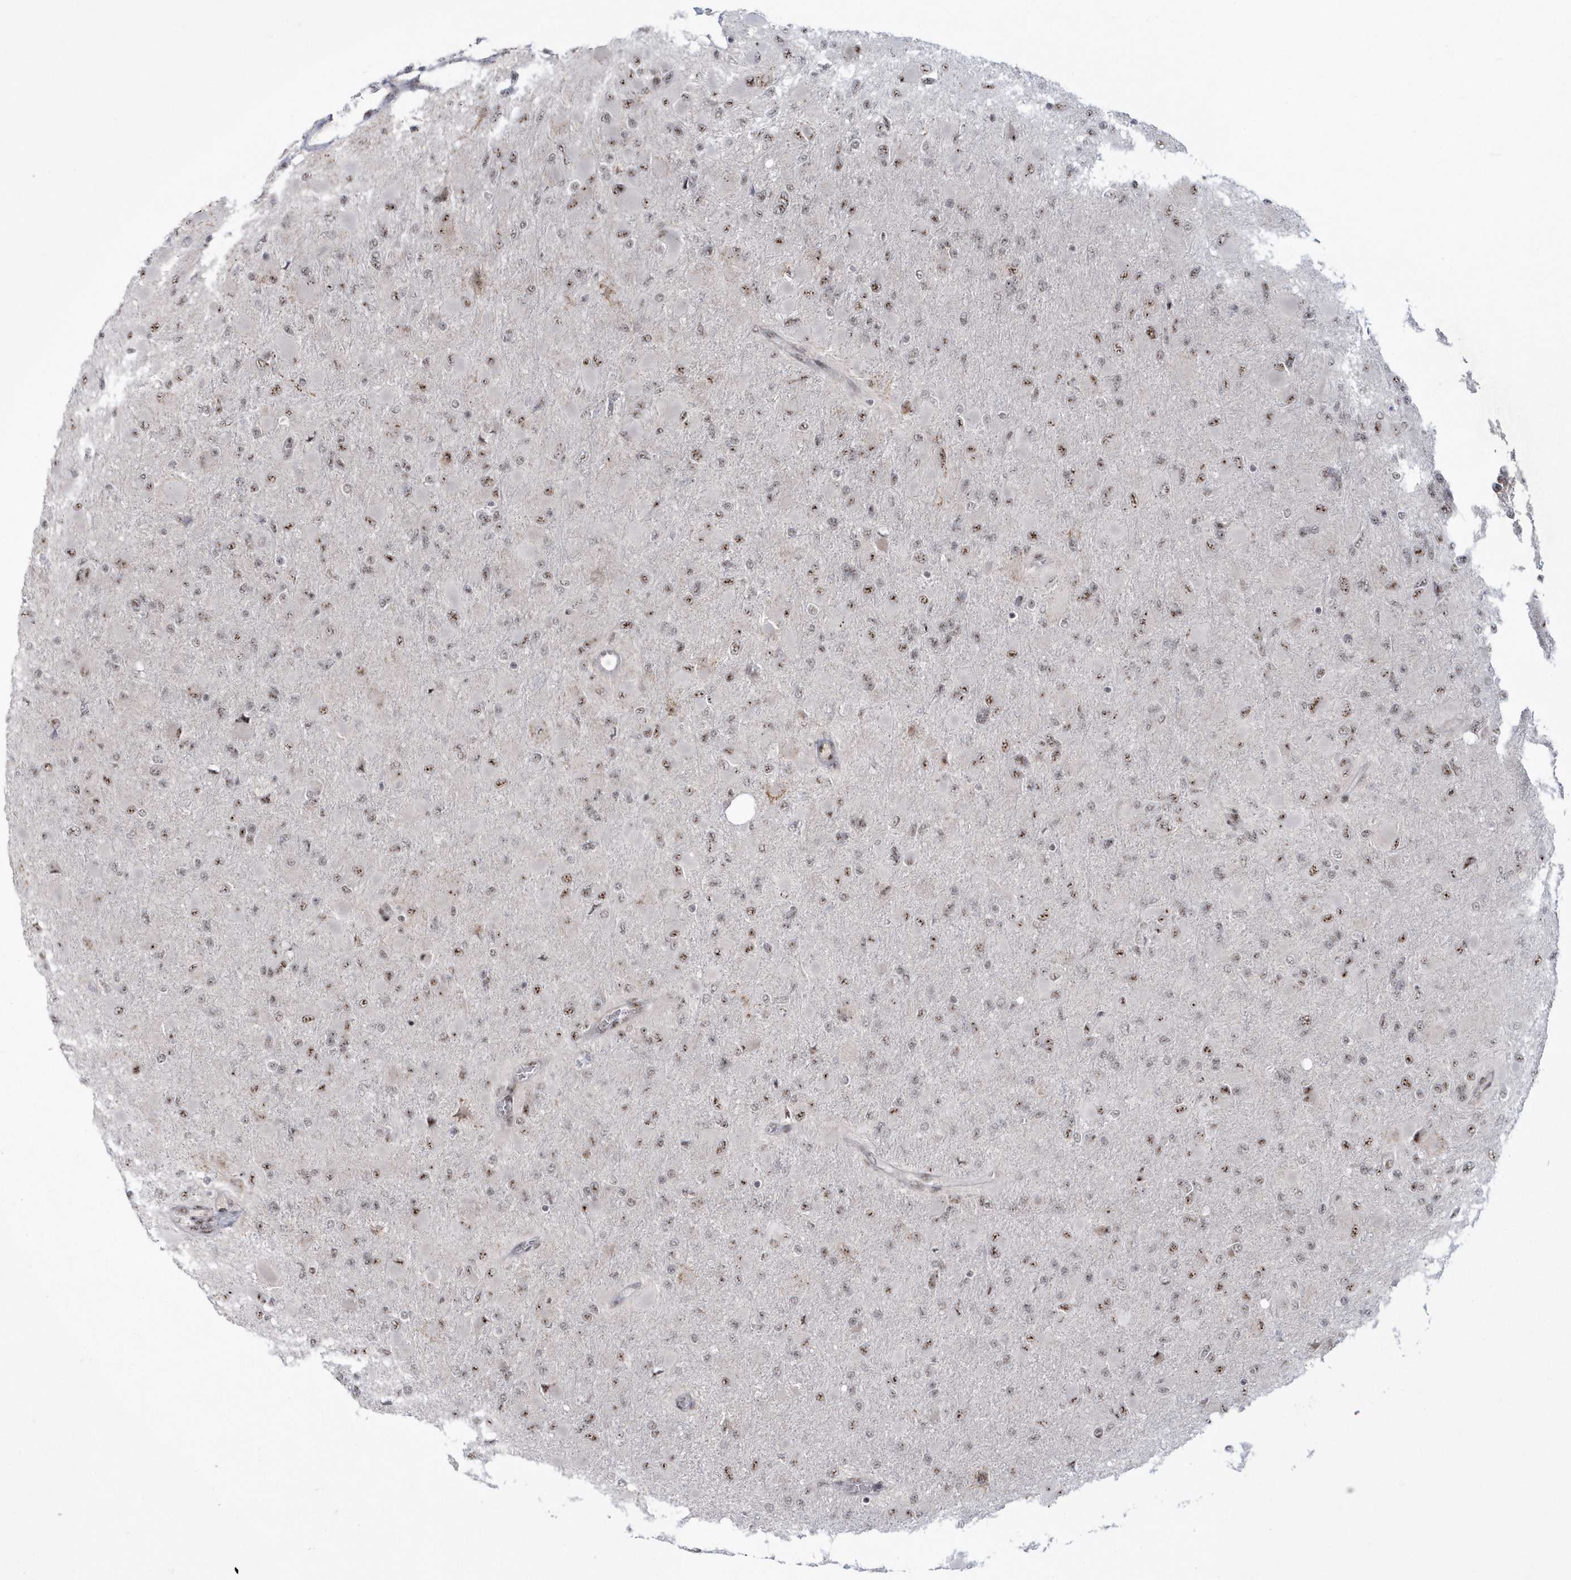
{"staining": {"intensity": "moderate", "quantity": ">75%", "location": "nuclear"}, "tissue": "glioma", "cell_type": "Tumor cells", "image_type": "cancer", "snomed": [{"axis": "morphology", "description": "Glioma, malignant, High grade"}, {"axis": "topography", "description": "Cerebral cortex"}], "caption": "Immunohistochemistry staining of glioma, which reveals medium levels of moderate nuclear positivity in about >75% of tumor cells indicating moderate nuclear protein staining. The staining was performed using DAB (brown) for protein detection and nuclei were counterstained in hematoxylin (blue).", "gene": "KDM6B", "patient": {"sex": "female", "age": 36}}